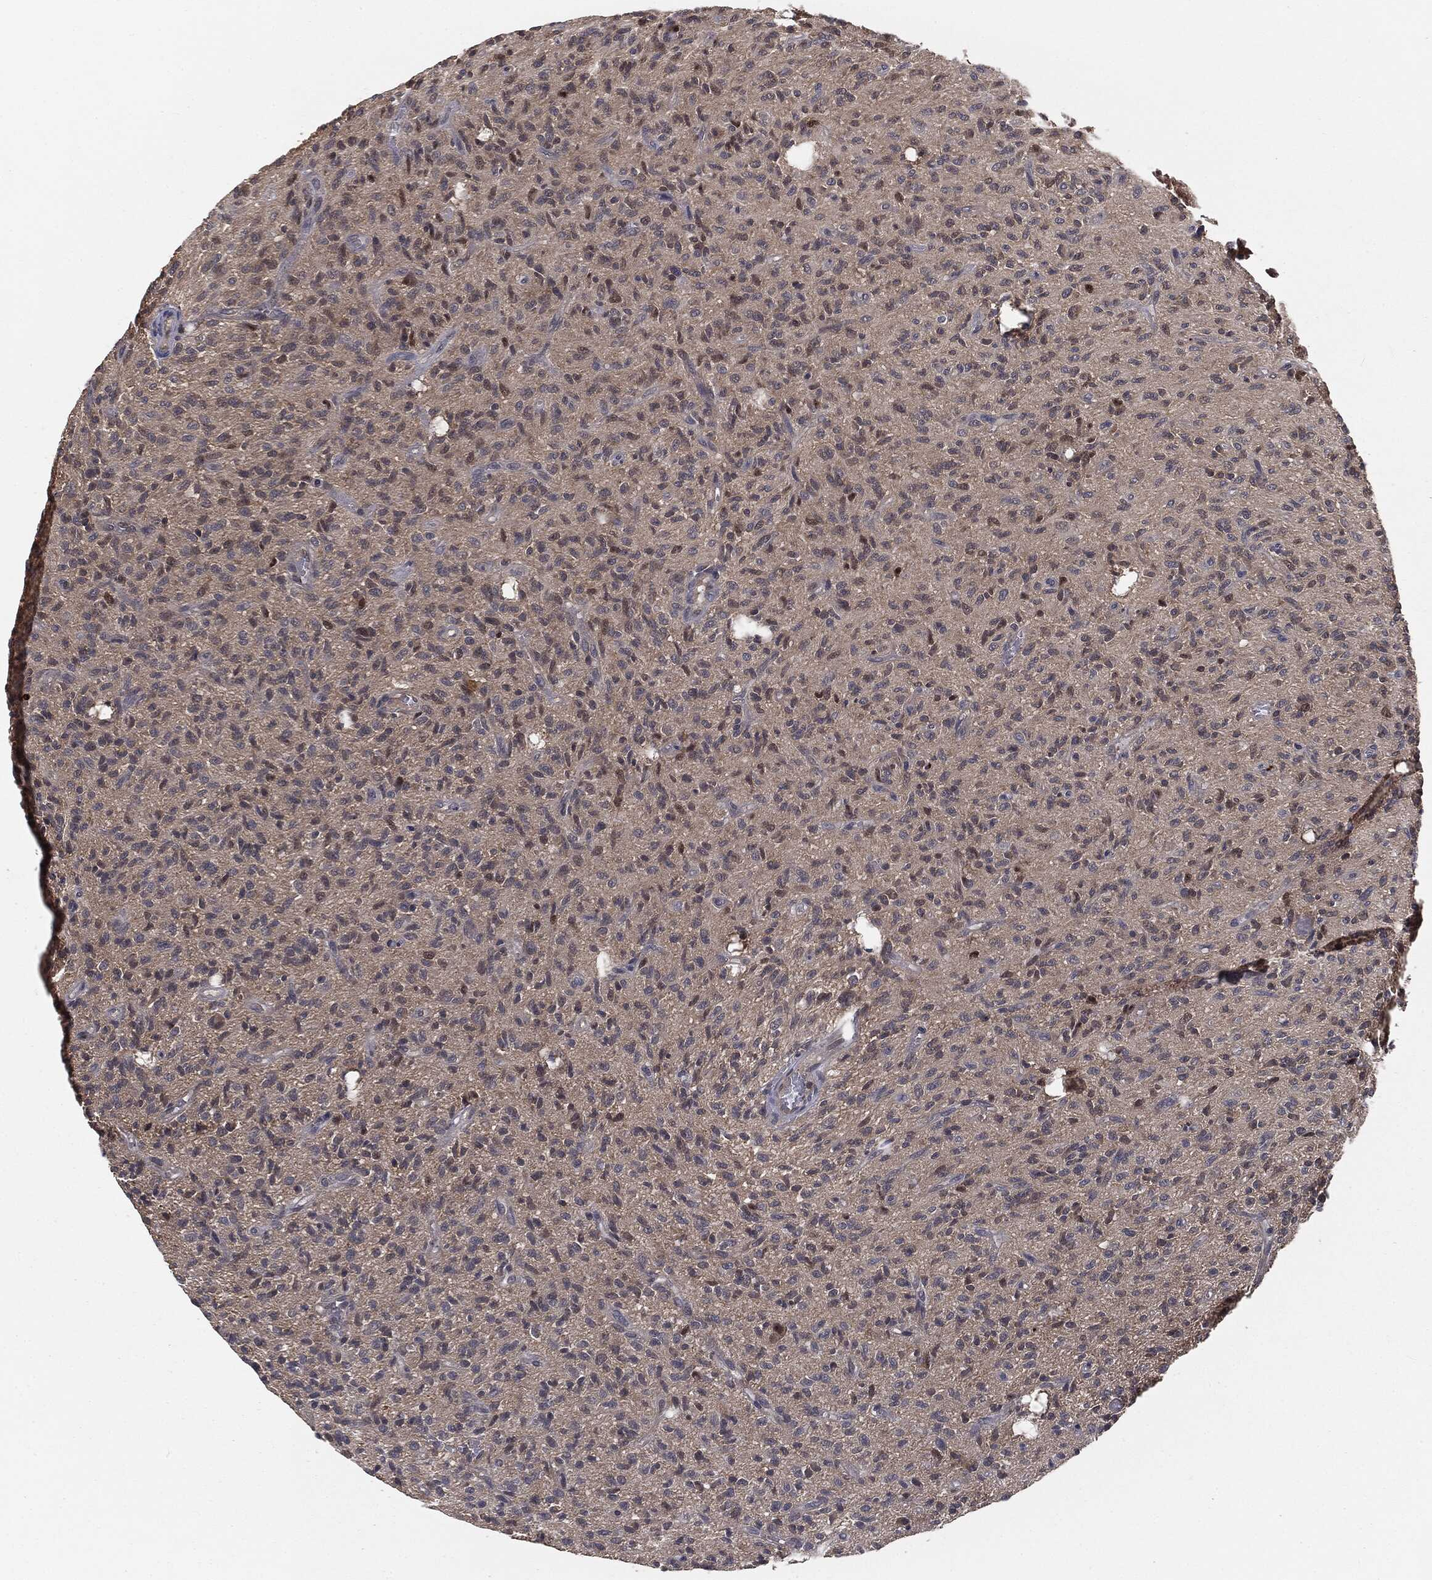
{"staining": {"intensity": "negative", "quantity": "none", "location": "none"}, "tissue": "glioma", "cell_type": "Tumor cells", "image_type": "cancer", "snomed": [{"axis": "morphology", "description": "Glioma, malignant, High grade"}, {"axis": "topography", "description": "Brain"}], "caption": "Tumor cells show no significant protein positivity in malignant high-grade glioma. (Brightfield microscopy of DAB immunohistochemistry (IHC) at high magnification).", "gene": "FBXO7", "patient": {"sex": "male", "age": 64}}